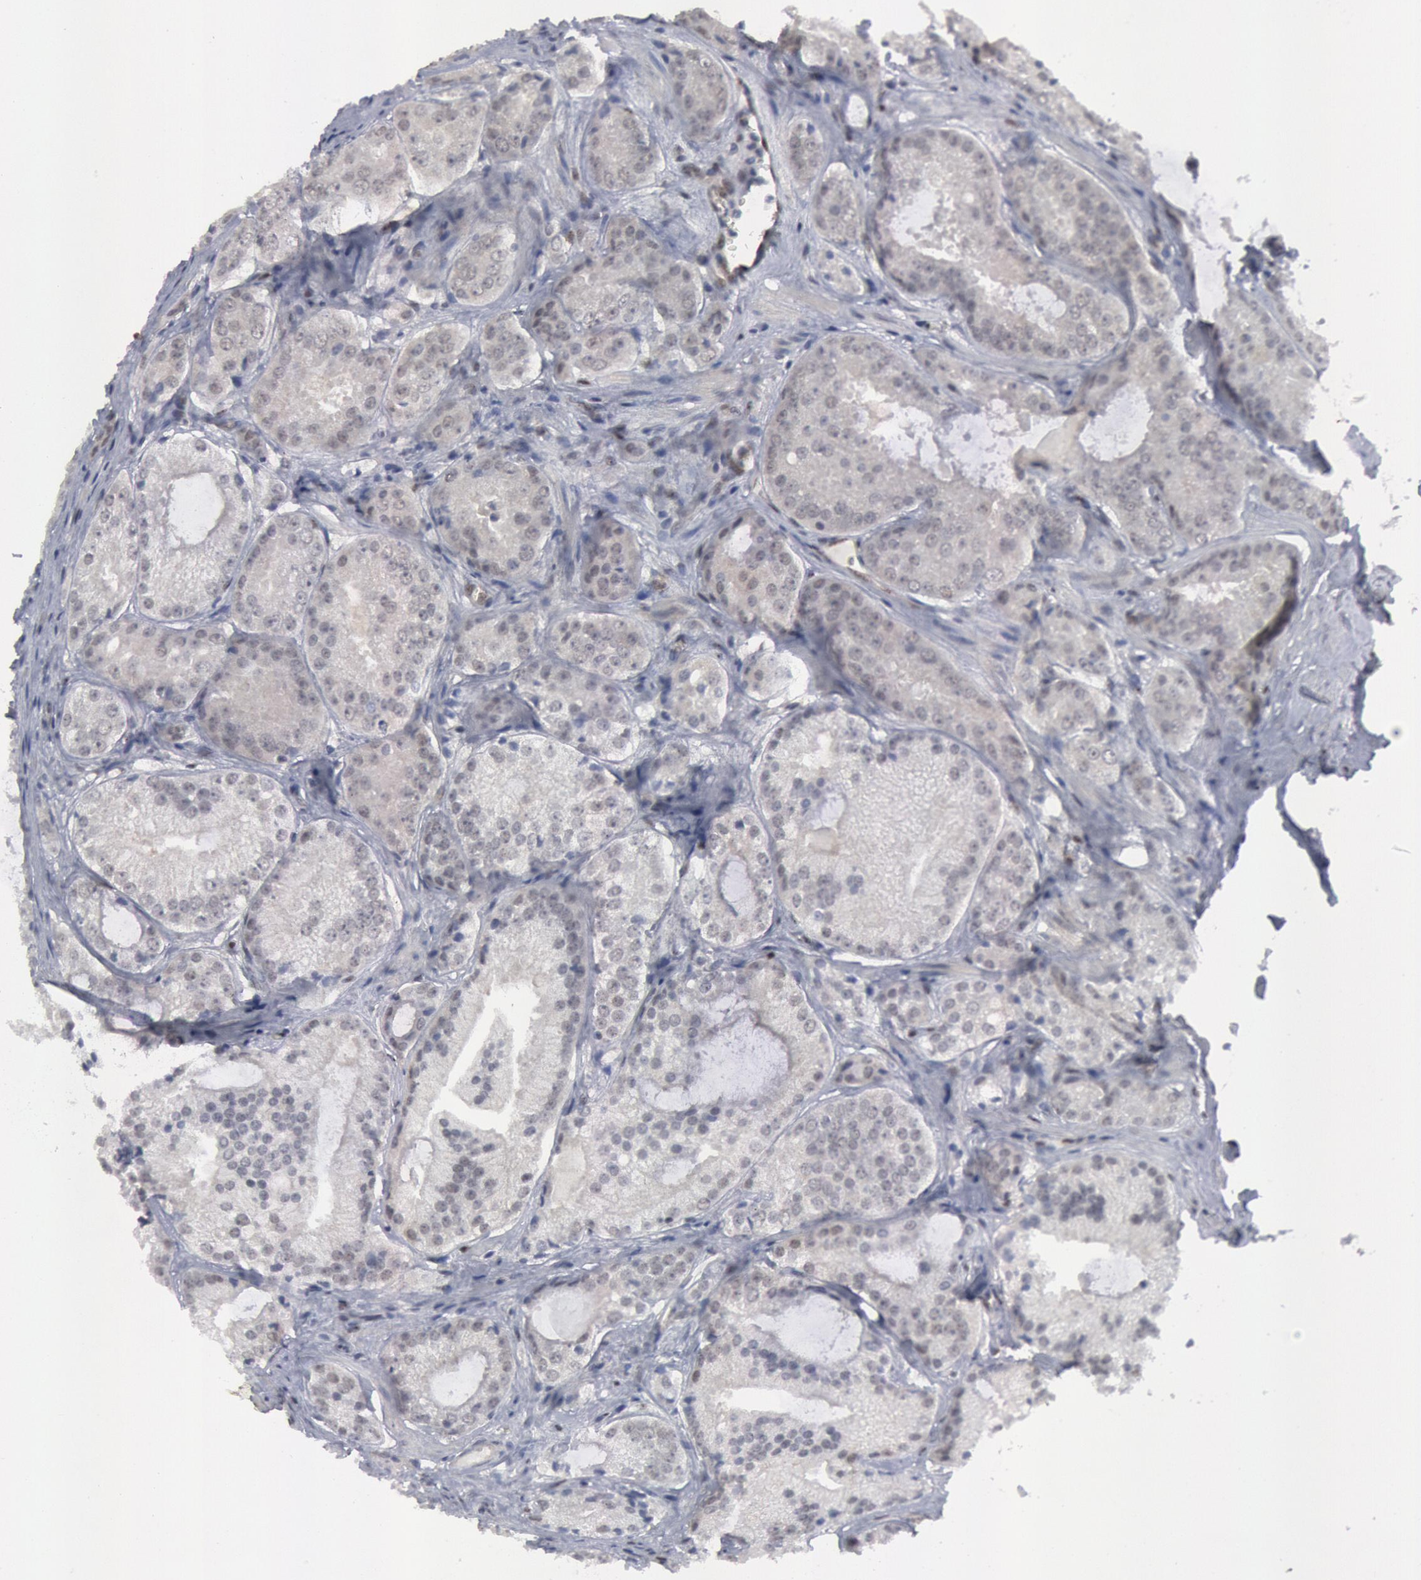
{"staining": {"intensity": "negative", "quantity": "none", "location": "none"}, "tissue": "prostate cancer", "cell_type": "Tumor cells", "image_type": "cancer", "snomed": [{"axis": "morphology", "description": "Adenocarcinoma, Medium grade"}, {"axis": "topography", "description": "Prostate"}], "caption": "Prostate cancer (adenocarcinoma (medium-grade)) stained for a protein using immunohistochemistry (IHC) exhibits no positivity tumor cells.", "gene": "FOXO1", "patient": {"sex": "male", "age": 60}}